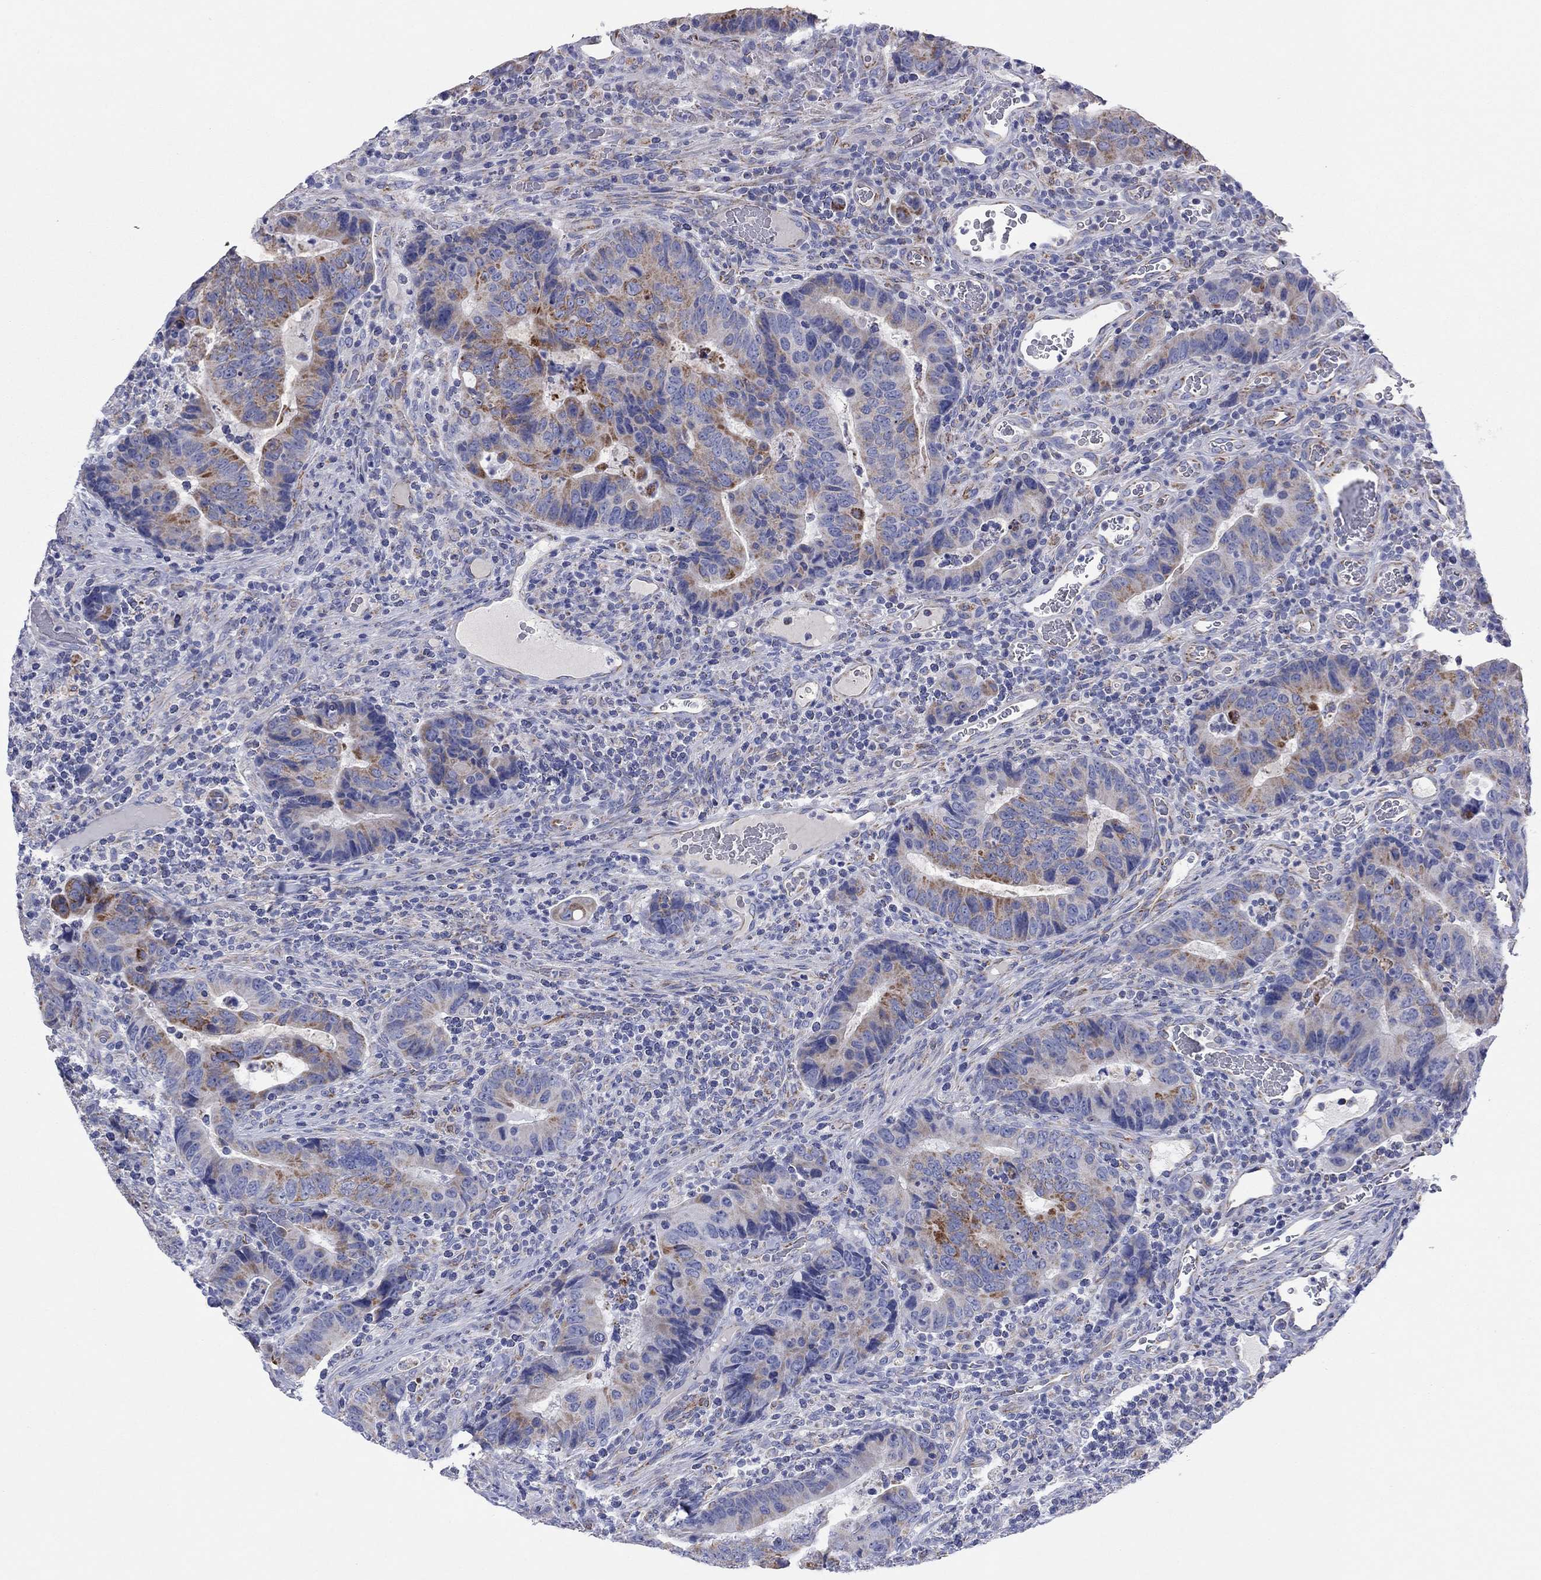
{"staining": {"intensity": "strong", "quantity": "<25%", "location": "cytoplasmic/membranous"}, "tissue": "colorectal cancer", "cell_type": "Tumor cells", "image_type": "cancer", "snomed": [{"axis": "morphology", "description": "Adenocarcinoma, NOS"}, {"axis": "topography", "description": "Colon"}], "caption": "This is a photomicrograph of IHC staining of colorectal cancer, which shows strong expression in the cytoplasmic/membranous of tumor cells.", "gene": "MGST3", "patient": {"sex": "female", "age": 56}}